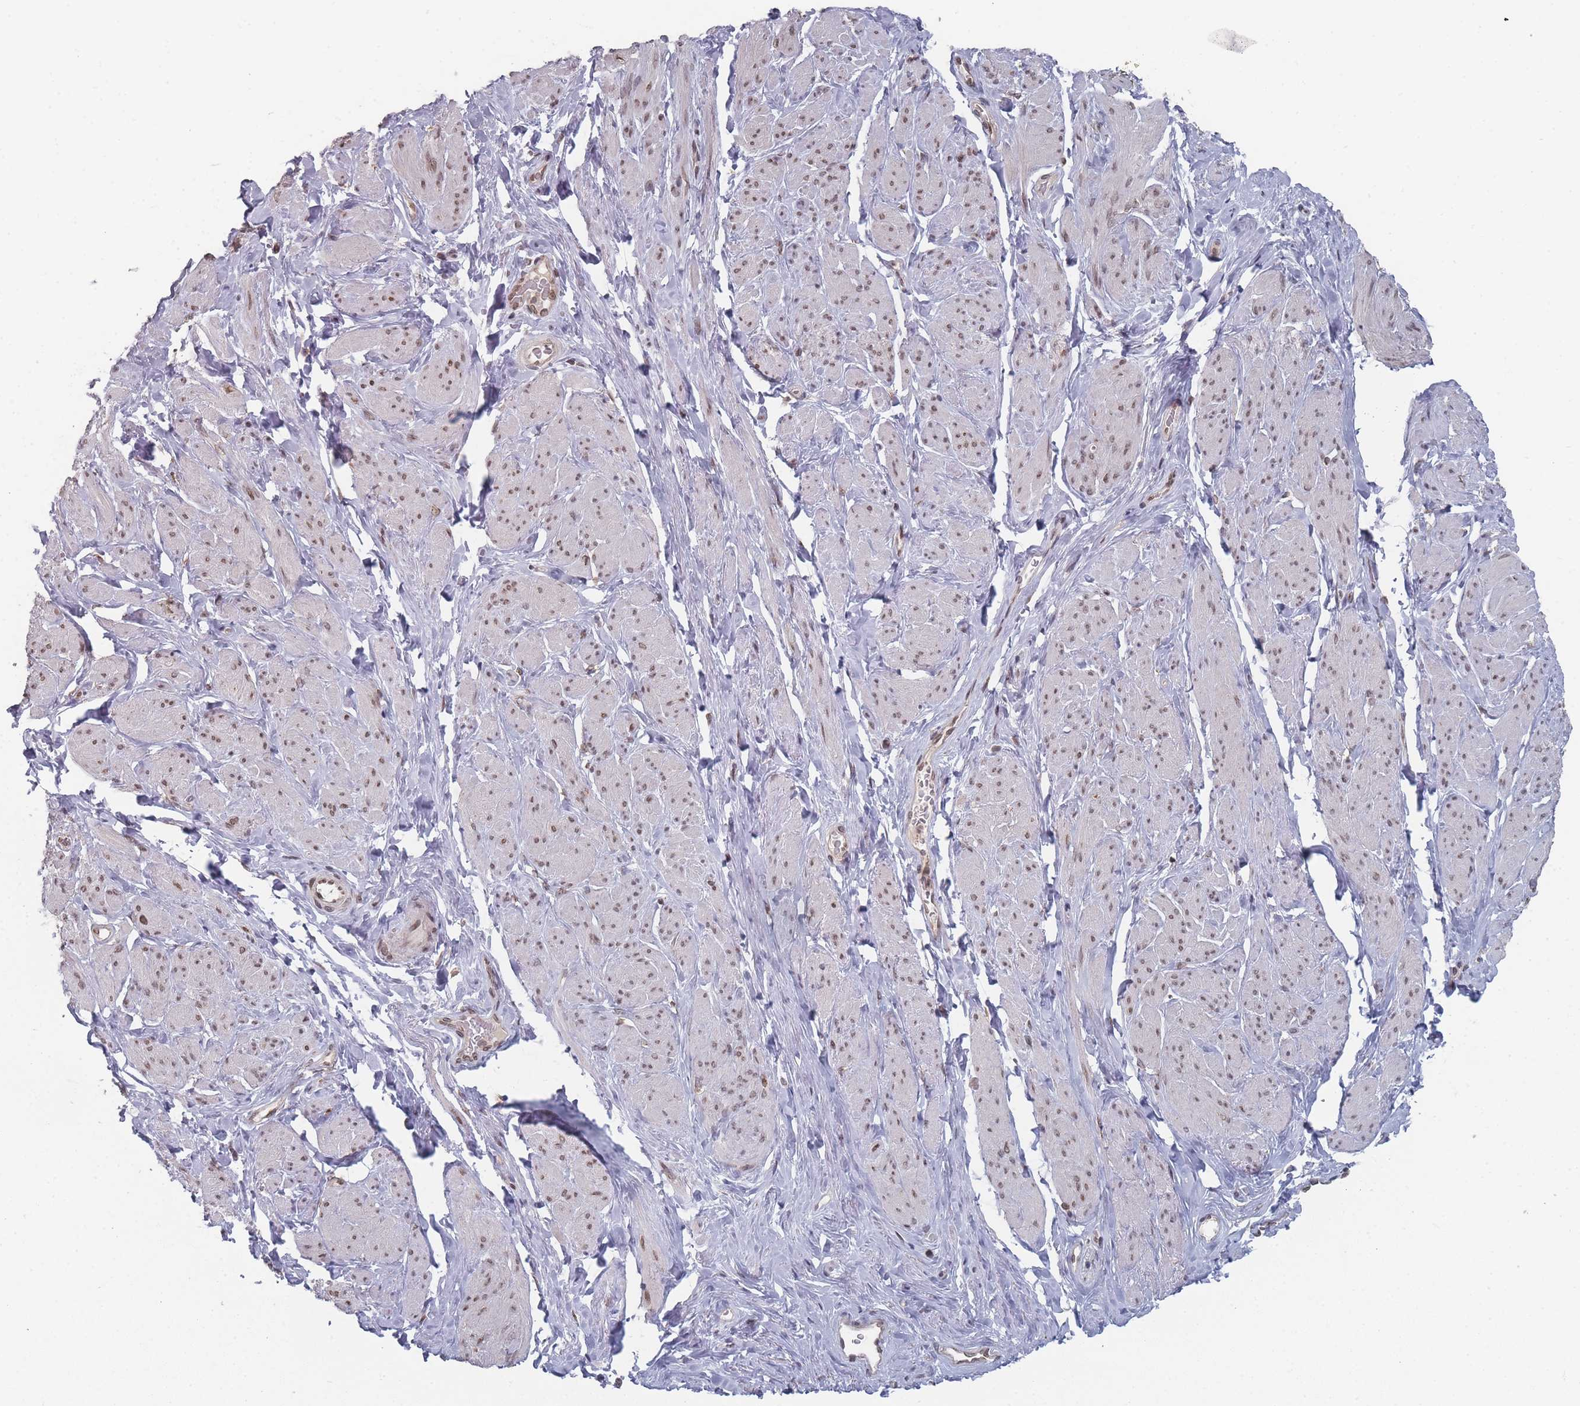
{"staining": {"intensity": "weak", "quantity": "25%-75%", "location": "nuclear"}, "tissue": "smooth muscle", "cell_type": "Smooth muscle cells", "image_type": "normal", "snomed": [{"axis": "morphology", "description": "Normal tissue, NOS"}, {"axis": "topography", "description": "Smooth muscle"}, {"axis": "topography", "description": "Peripheral nerve tissue"}], "caption": "Weak nuclear protein positivity is identified in about 25%-75% of smooth muscle cells in smooth muscle. The staining was performed using DAB (3,3'-diaminobenzidine) to visualize the protein expression in brown, while the nuclei were stained in blue with hematoxylin (Magnification: 20x).", "gene": "TBC1D25", "patient": {"sex": "male", "age": 69}}